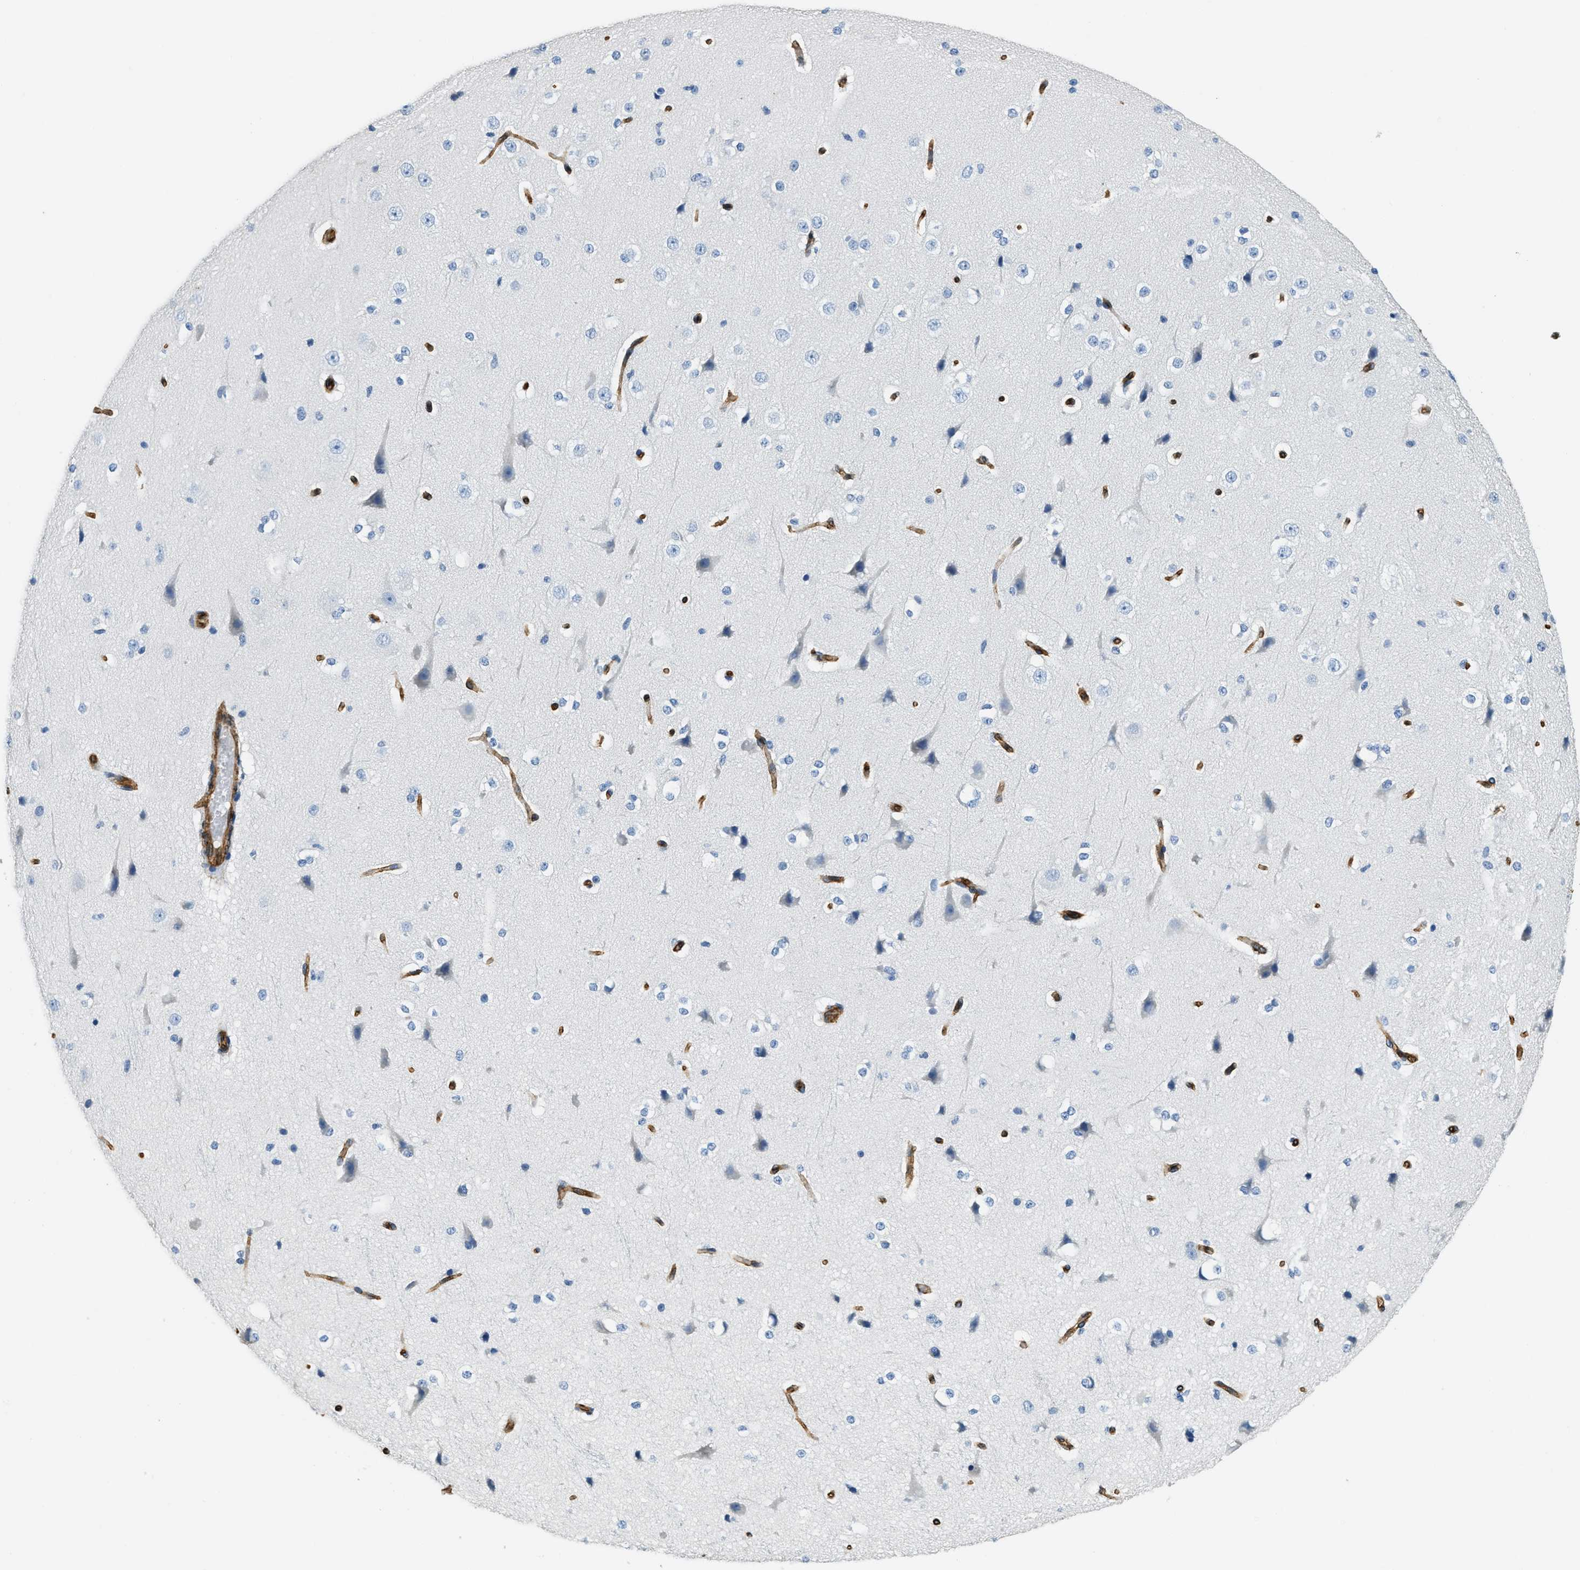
{"staining": {"intensity": "strong", "quantity": ">75%", "location": "cytoplasmic/membranous"}, "tissue": "cerebral cortex", "cell_type": "Endothelial cells", "image_type": "normal", "snomed": [{"axis": "morphology", "description": "Normal tissue, NOS"}, {"axis": "morphology", "description": "Developmental malformation"}, {"axis": "topography", "description": "Cerebral cortex"}], "caption": "Immunohistochemistry (IHC) image of benign human cerebral cortex stained for a protein (brown), which demonstrates high levels of strong cytoplasmic/membranous staining in about >75% of endothelial cells.", "gene": "TMEM43", "patient": {"sex": "female", "age": 30}}